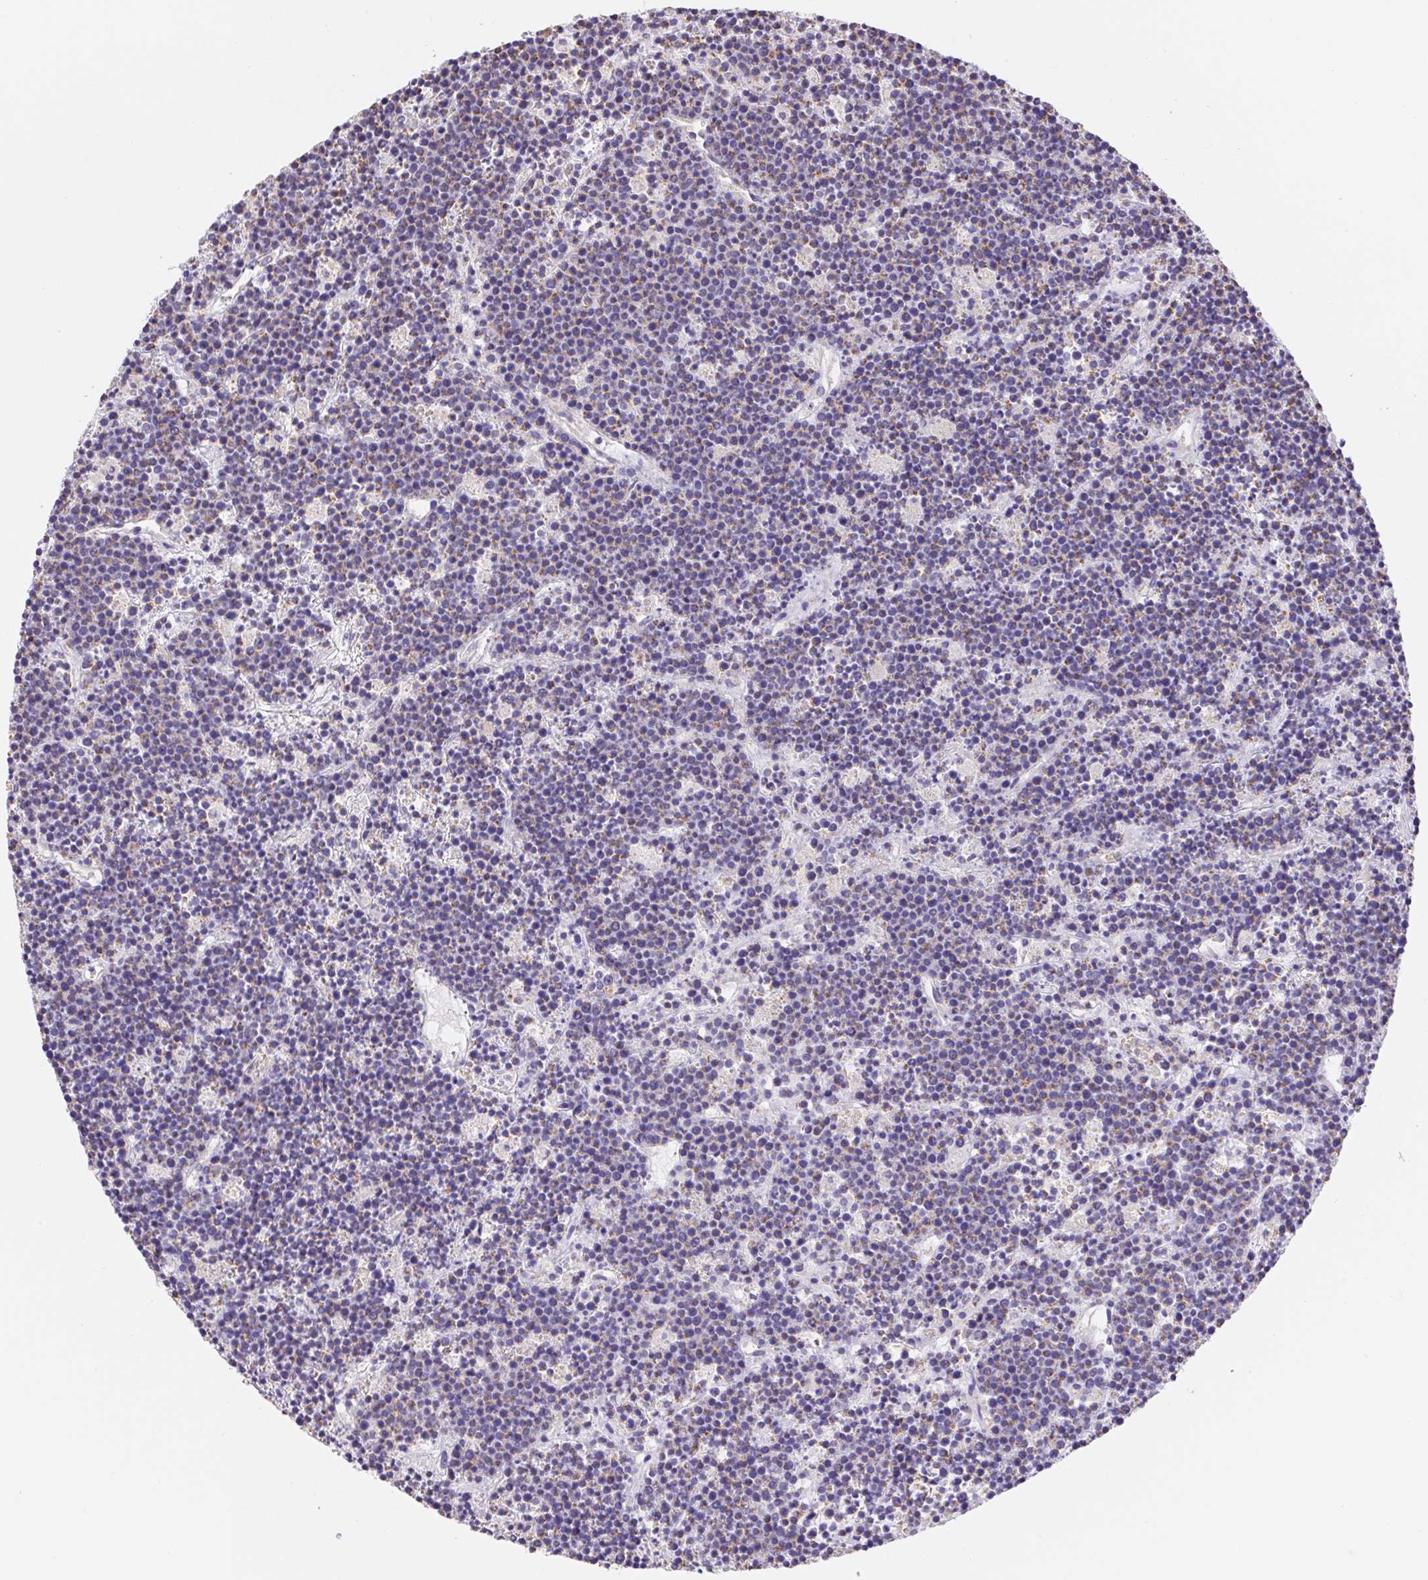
{"staining": {"intensity": "negative", "quantity": "none", "location": "none"}, "tissue": "lymphoma", "cell_type": "Tumor cells", "image_type": "cancer", "snomed": [{"axis": "morphology", "description": "Malignant lymphoma, non-Hodgkin's type, High grade"}, {"axis": "topography", "description": "Ovary"}], "caption": "Immunohistochemistry (IHC) histopathology image of neoplastic tissue: high-grade malignant lymphoma, non-Hodgkin's type stained with DAB demonstrates no significant protein positivity in tumor cells. The staining is performed using DAB (3,3'-diaminobenzidine) brown chromogen with nuclei counter-stained in using hematoxylin.", "gene": "FKBP6", "patient": {"sex": "female", "age": 56}}